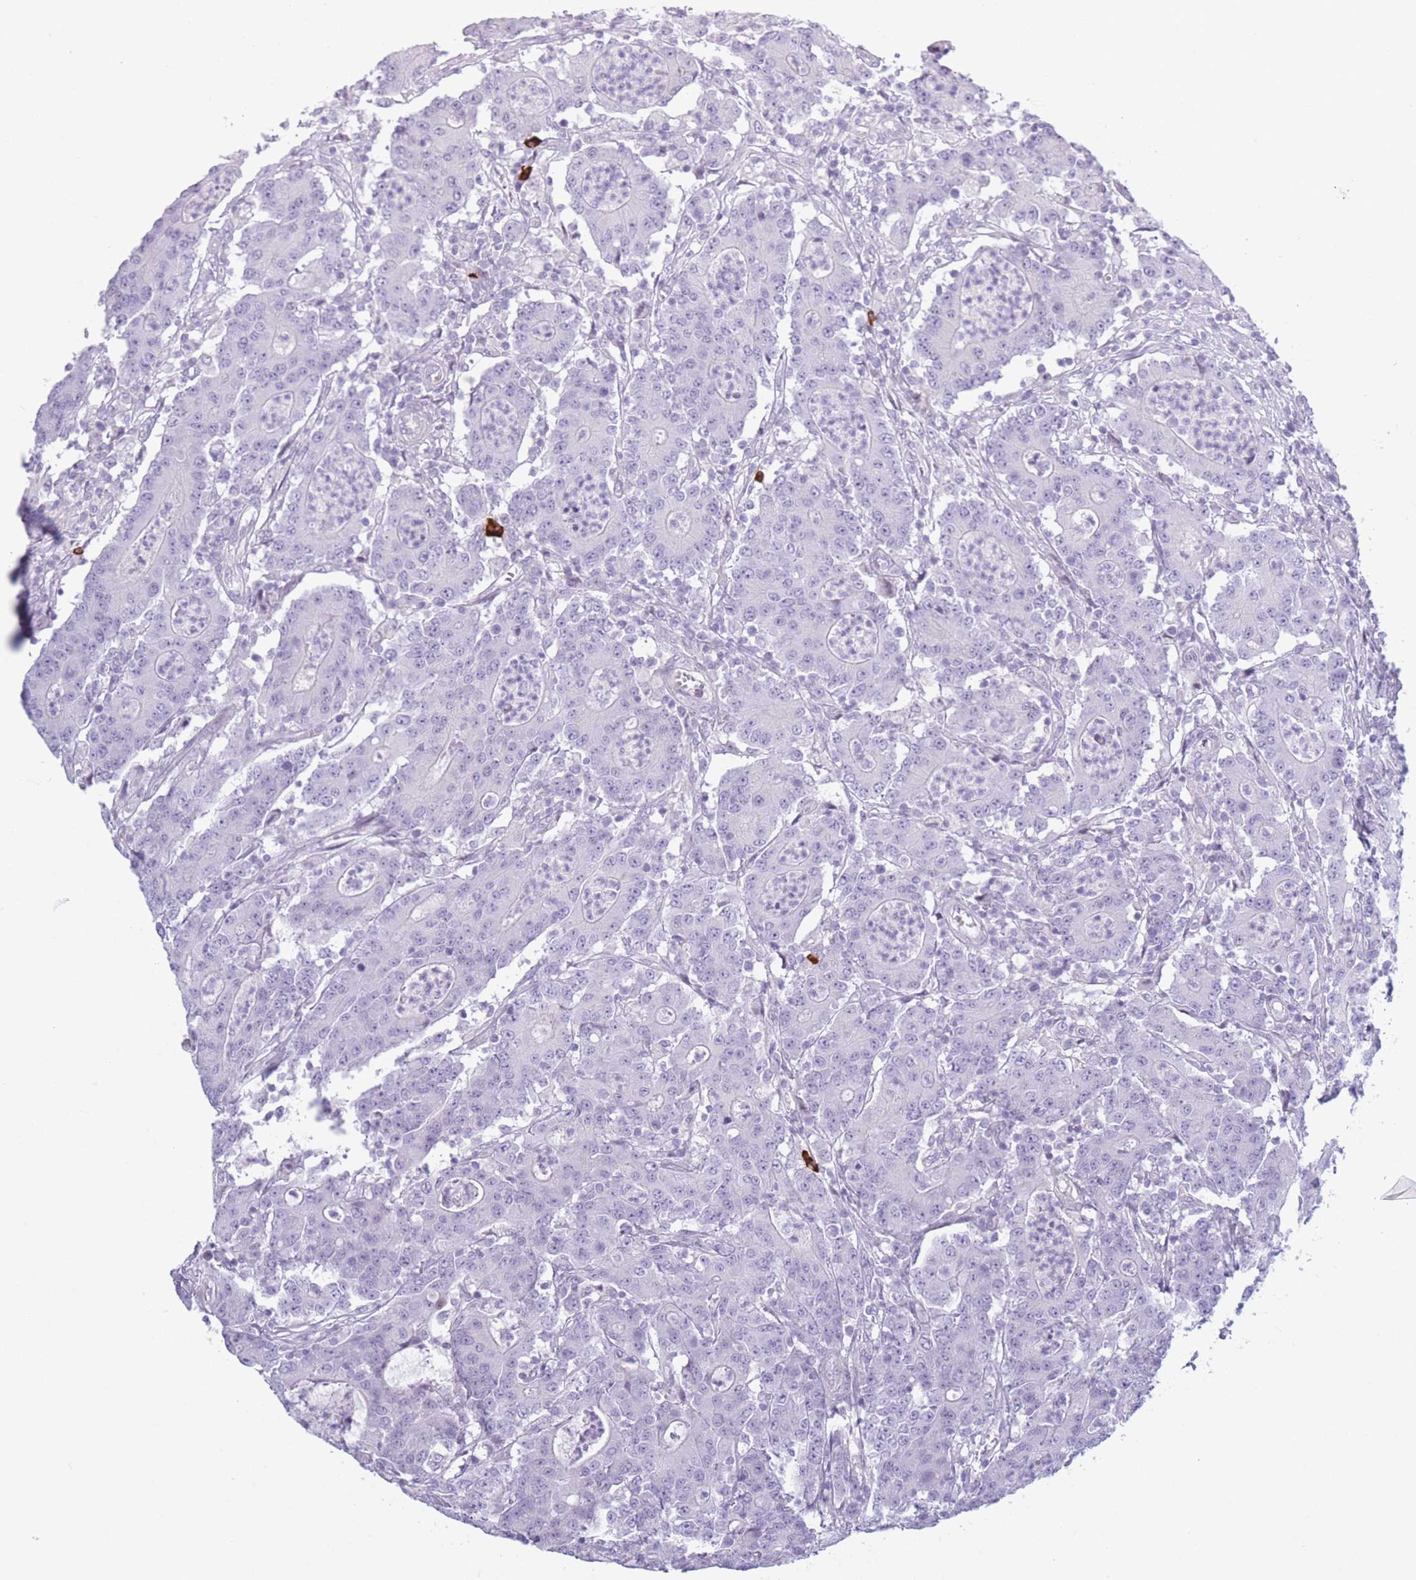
{"staining": {"intensity": "negative", "quantity": "none", "location": "none"}, "tissue": "colorectal cancer", "cell_type": "Tumor cells", "image_type": "cancer", "snomed": [{"axis": "morphology", "description": "Adenocarcinoma, NOS"}, {"axis": "topography", "description": "Colon"}], "caption": "Immunohistochemistry photomicrograph of colorectal adenocarcinoma stained for a protein (brown), which reveals no staining in tumor cells.", "gene": "PLEKHG2", "patient": {"sex": "male", "age": 83}}